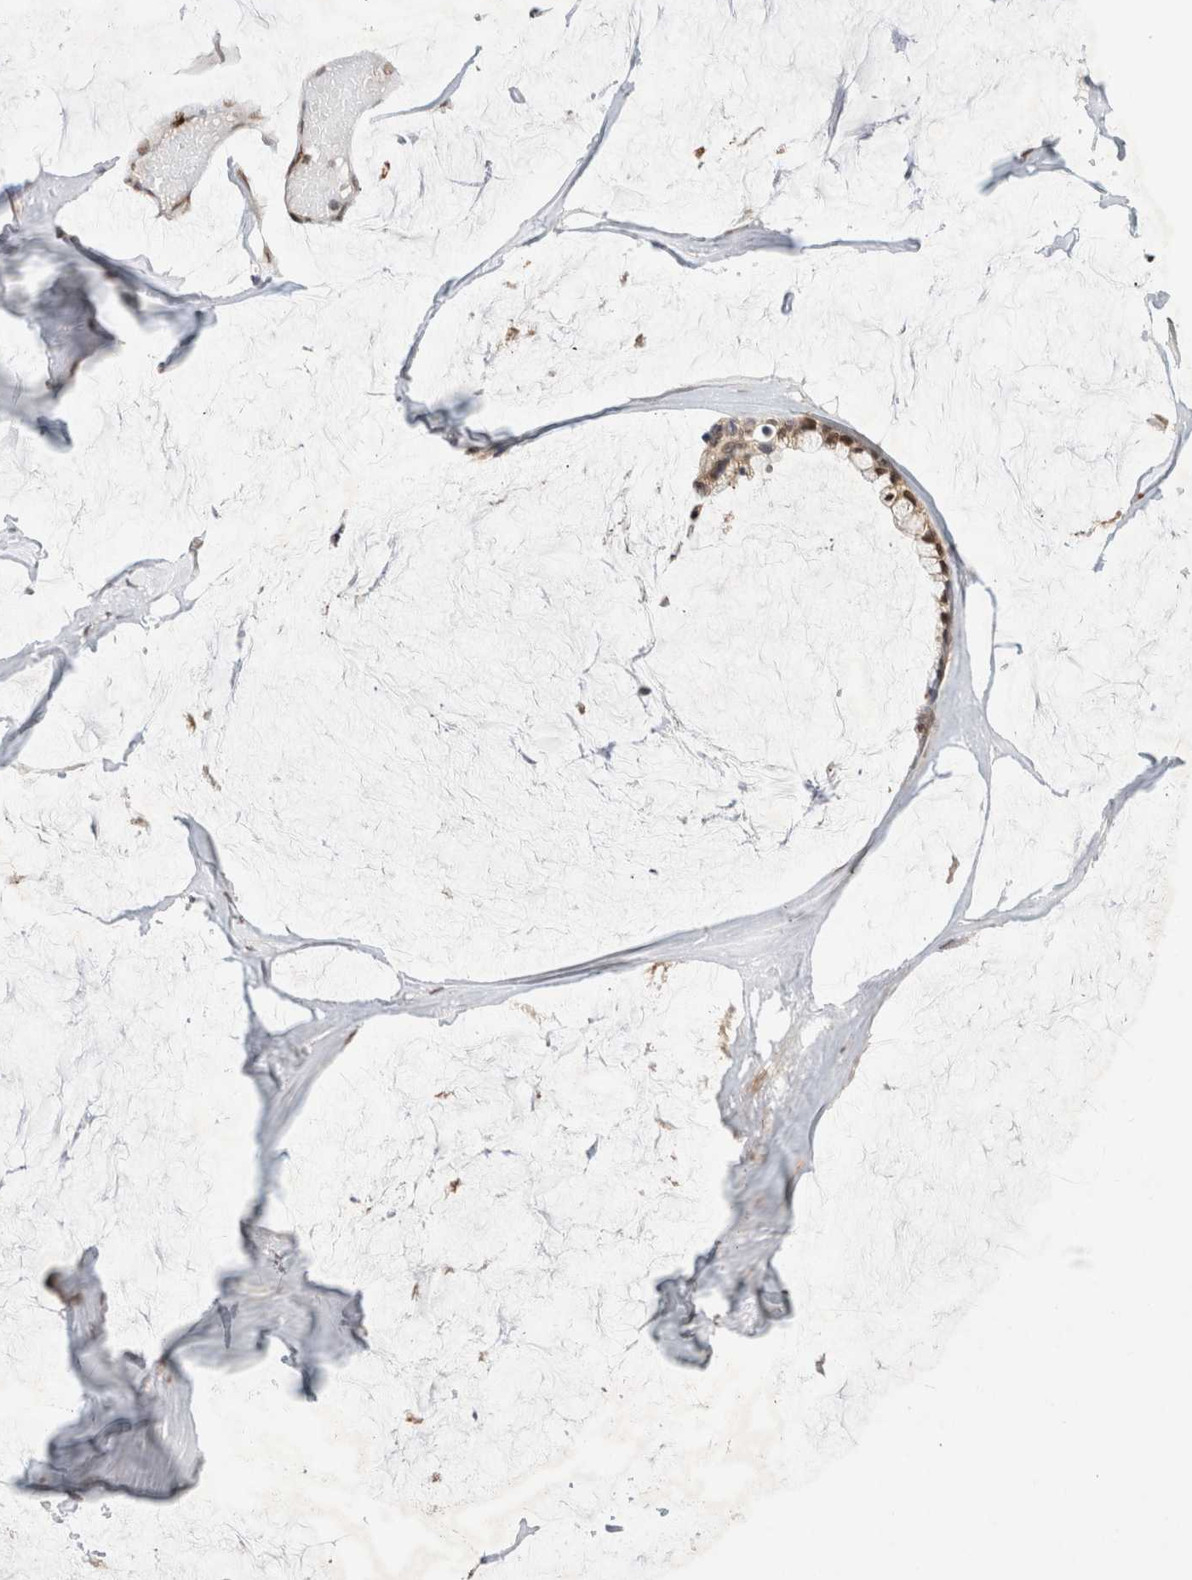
{"staining": {"intensity": "weak", "quantity": ">75%", "location": "cytoplasmic/membranous,nuclear"}, "tissue": "ovarian cancer", "cell_type": "Tumor cells", "image_type": "cancer", "snomed": [{"axis": "morphology", "description": "Cystadenocarcinoma, mucinous, NOS"}, {"axis": "topography", "description": "Ovary"}], "caption": "Tumor cells reveal low levels of weak cytoplasmic/membranous and nuclear expression in about >75% of cells in ovarian cancer.", "gene": "GTF2I", "patient": {"sex": "female", "age": 39}}